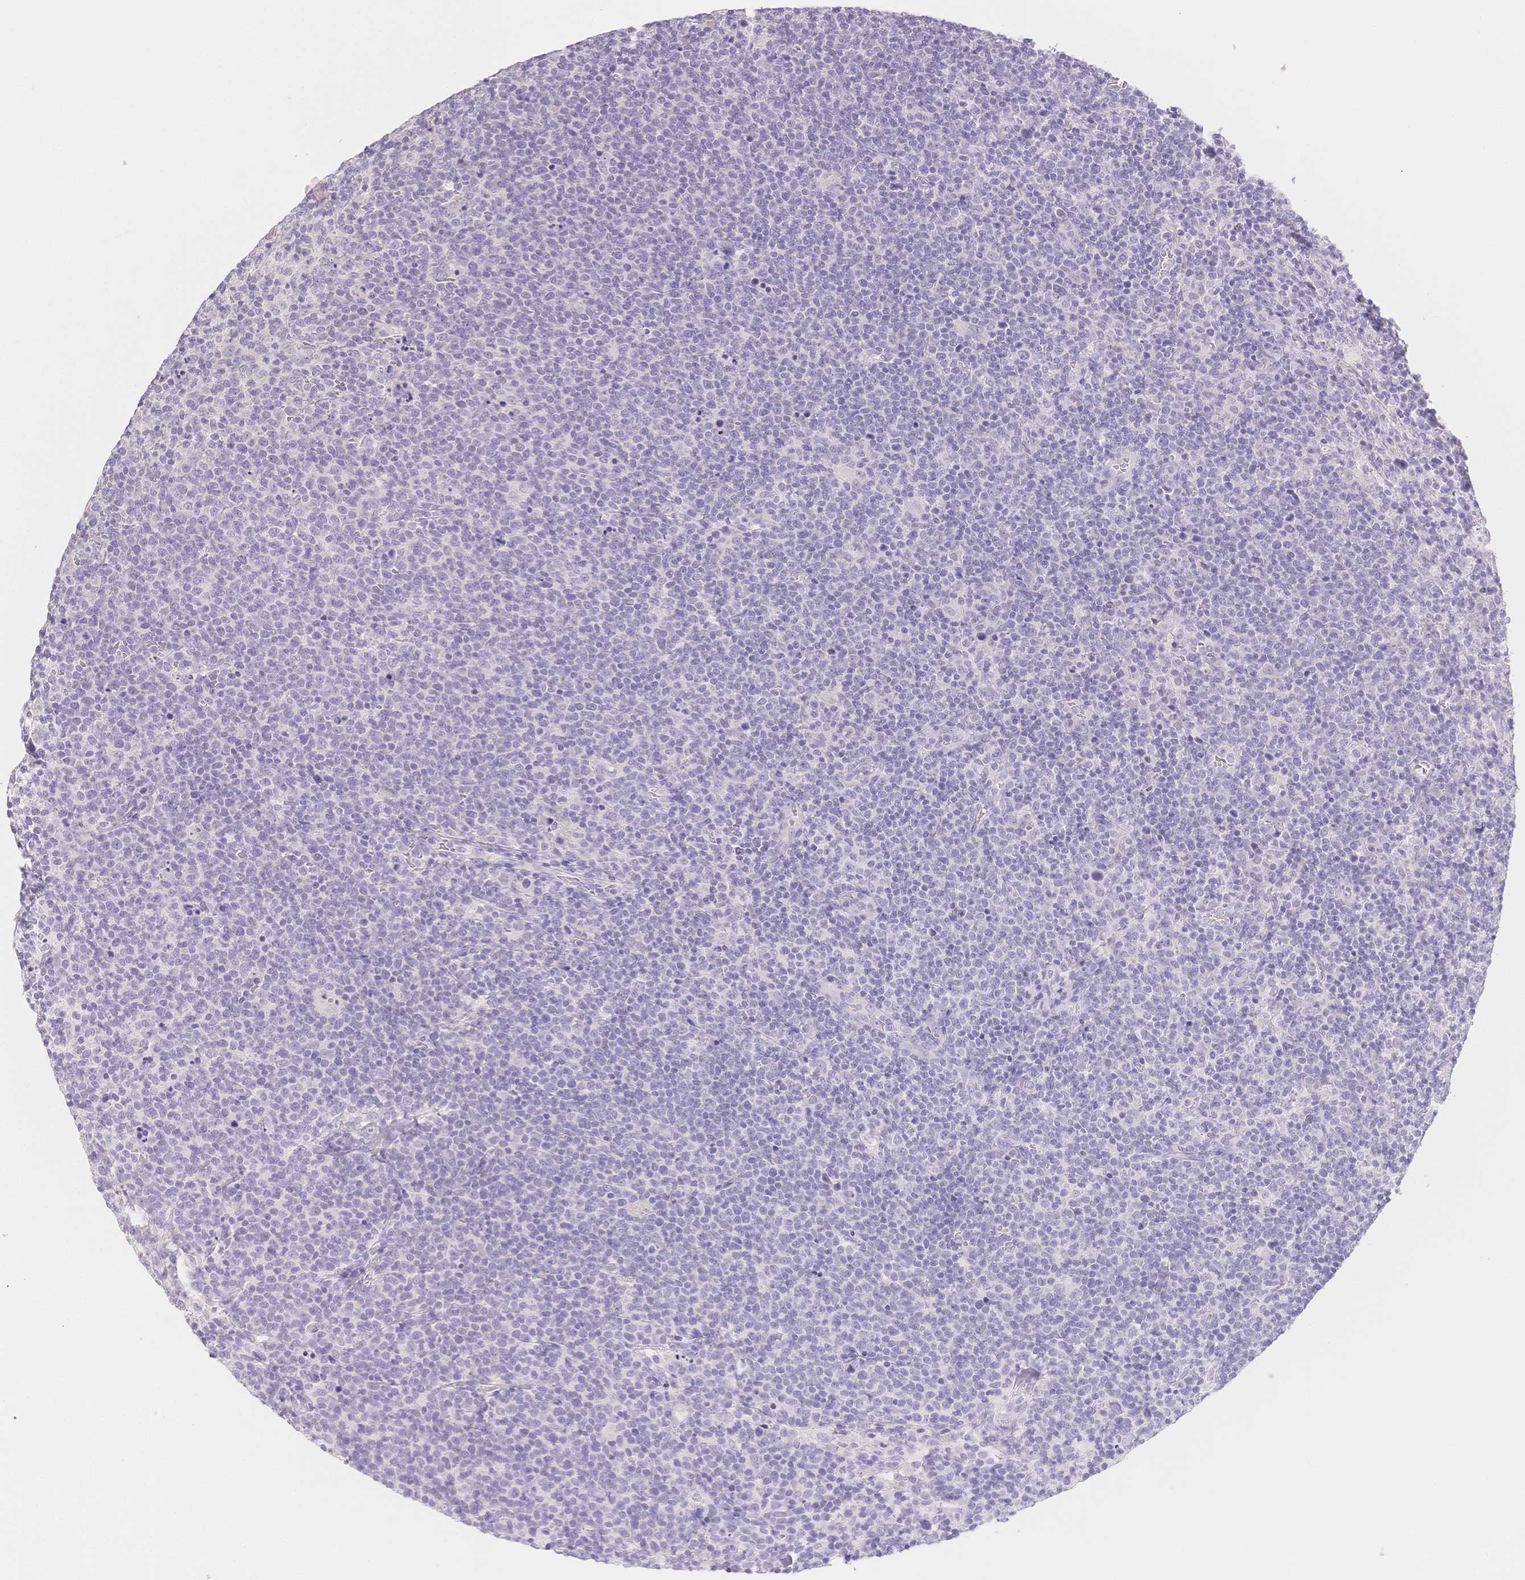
{"staining": {"intensity": "negative", "quantity": "none", "location": "none"}, "tissue": "lymphoma", "cell_type": "Tumor cells", "image_type": "cancer", "snomed": [{"axis": "morphology", "description": "Malignant lymphoma, non-Hodgkin's type, High grade"}, {"axis": "topography", "description": "Lymph node"}], "caption": "Immunohistochemical staining of human malignant lymphoma, non-Hodgkin's type (high-grade) shows no significant expression in tumor cells. The staining is performed using DAB (3,3'-diaminobenzidine) brown chromogen with nuclei counter-stained in using hematoxylin.", "gene": "SUV39H2", "patient": {"sex": "male", "age": 61}}